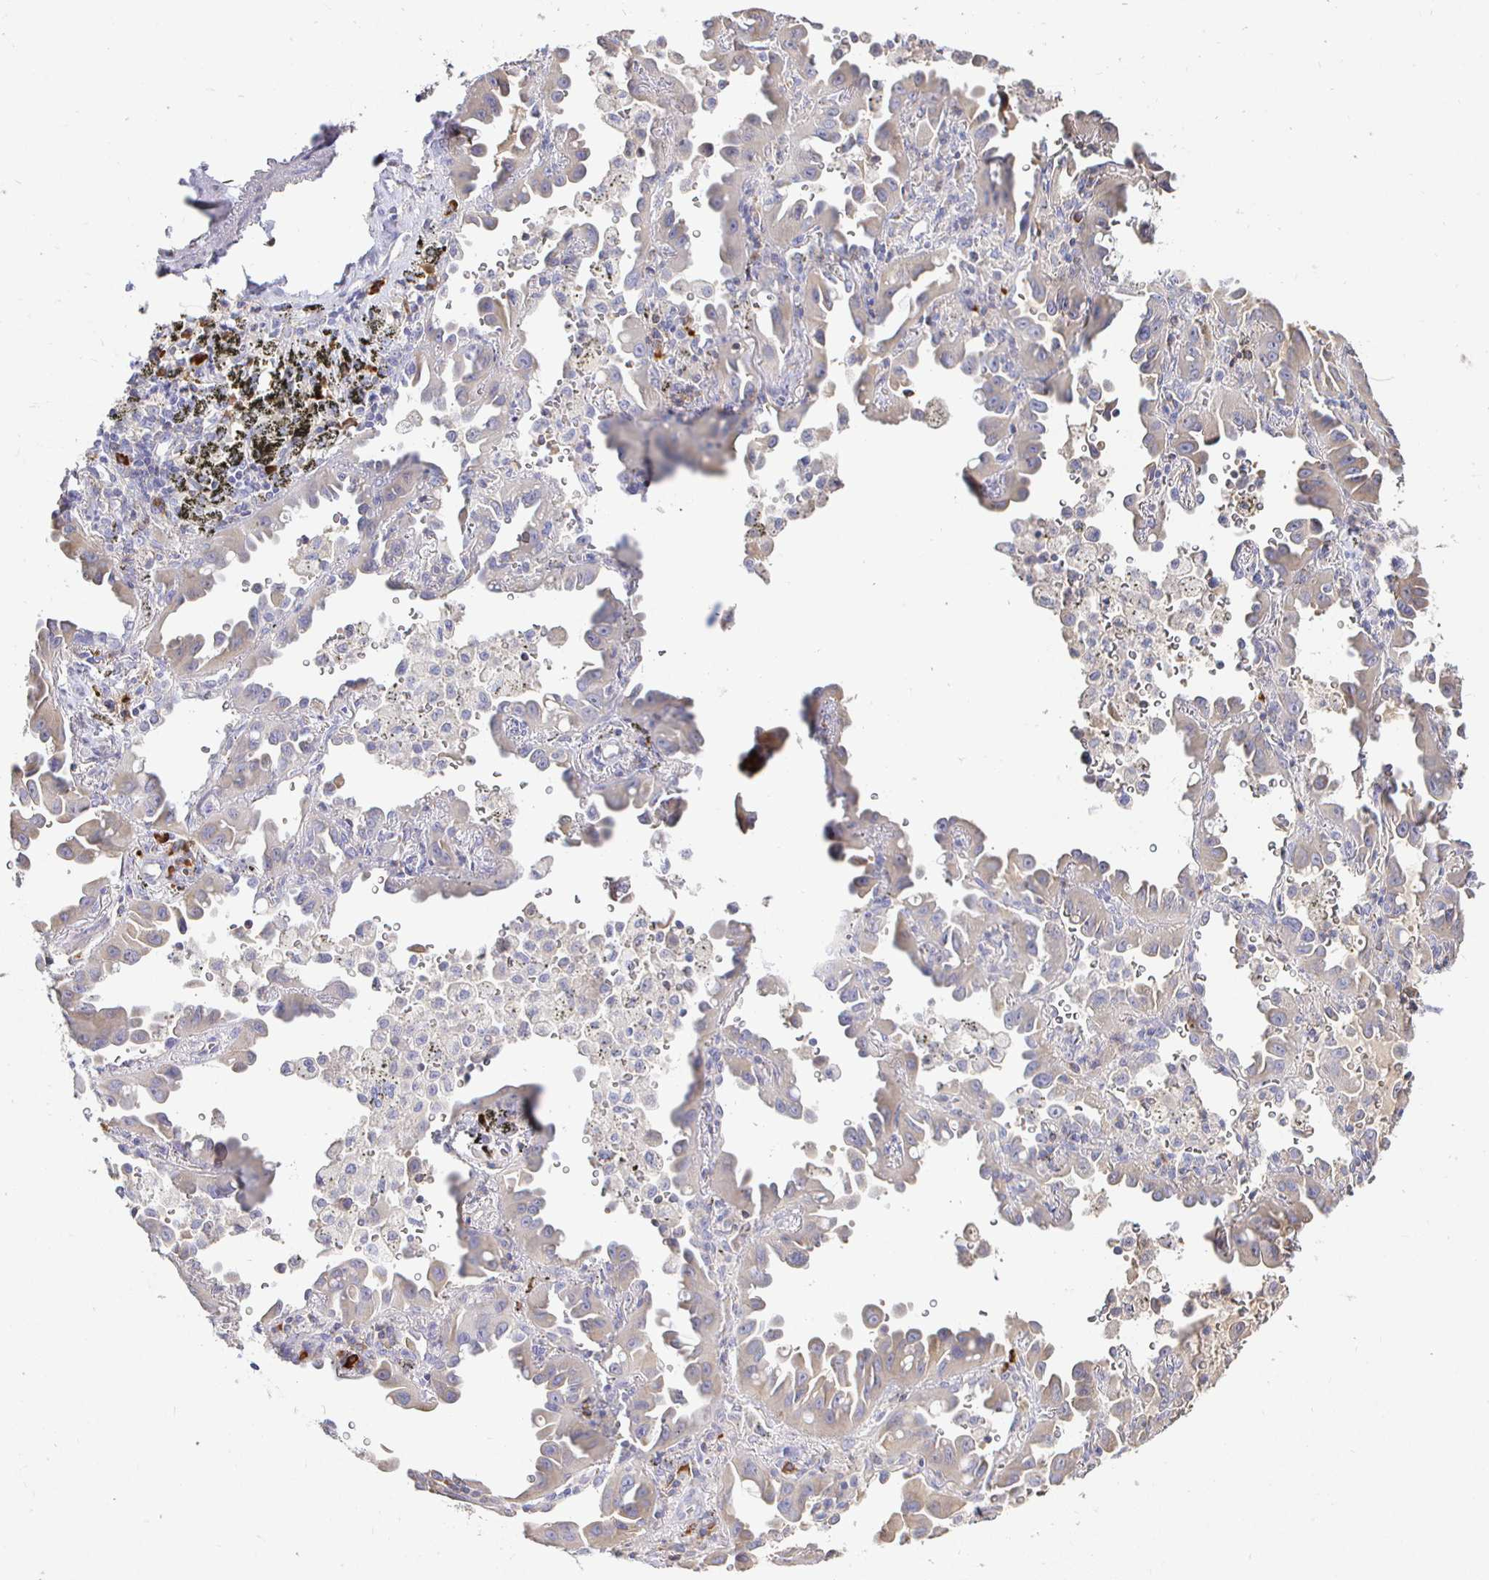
{"staining": {"intensity": "negative", "quantity": "none", "location": "none"}, "tissue": "lung cancer", "cell_type": "Tumor cells", "image_type": "cancer", "snomed": [{"axis": "morphology", "description": "Adenocarcinoma, NOS"}, {"axis": "topography", "description": "Lung"}], "caption": "Immunohistochemistry of human lung adenocarcinoma shows no positivity in tumor cells.", "gene": "CXCR3", "patient": {"sex": "male", "age": 68}}